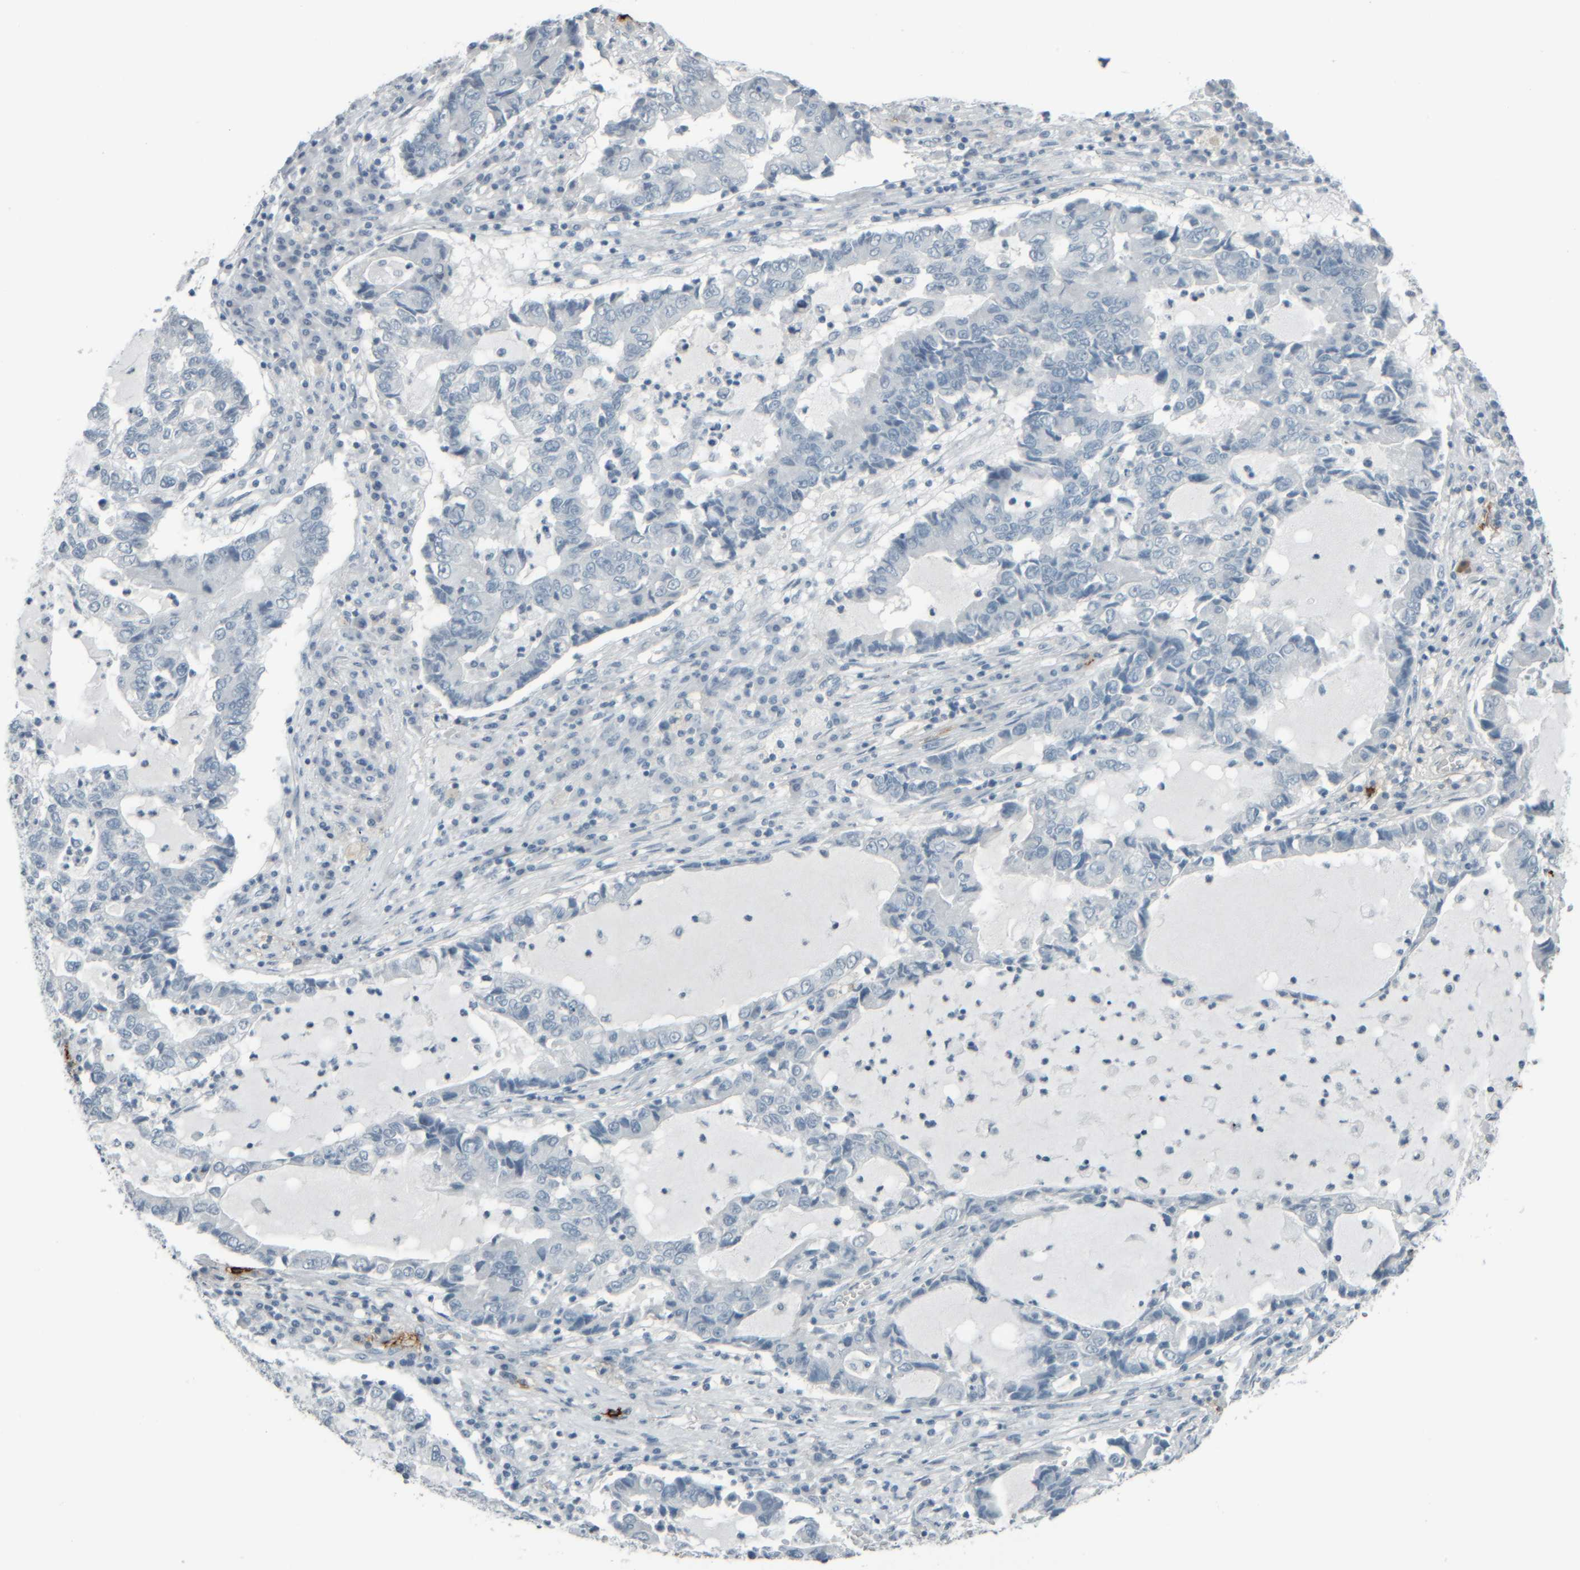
{"staining": {"intensity": "negative", "quantity": "none", "location": "none"}, "tissue": "lung cancer", "cell_type": "Tumor cells", "image_type": "cancer", "snomed": [{"axis": "morphology", "description": "Adenocarcinoma, NOS"}, {"axis": "topography", "description": "Lung"}], "caption": "Adenocarcinoma (lung) stained for a protein using IHC demonstrates no staining tumor cells.", "gene": "TPSAB1", "patient": {"sex": "female", "age": 51}}